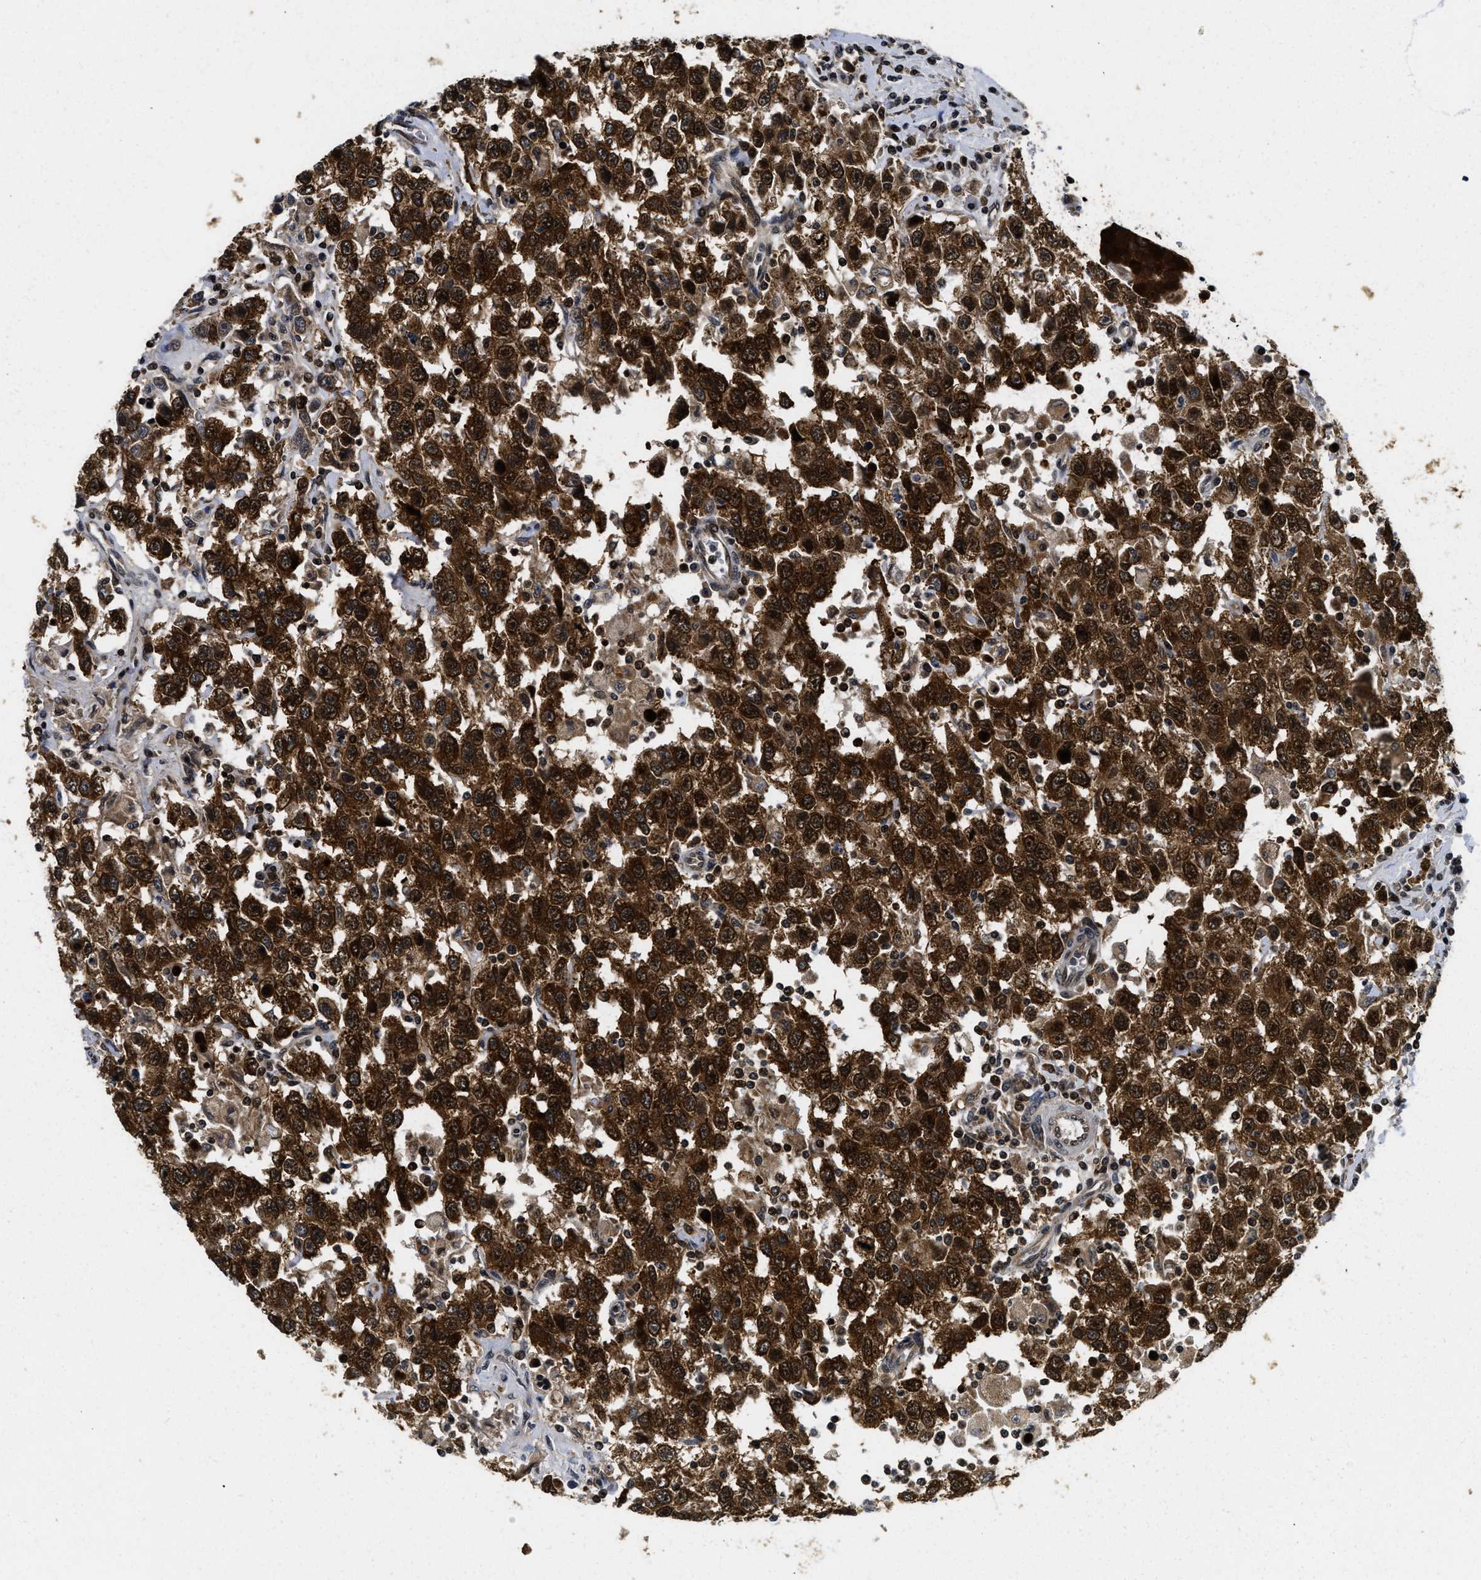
{"staining": {"intensity": "strong", "quantity": ">75%", "location": "cytoplasmic/membranous,nuclear"}, "tissue": "testis cancer", "cell_type": "Tumor cells", "image_type": "cancer", "snomed": [{"axis": "morphology", "description": "Seminoma, NOS"}, {"axis": "topography", "description": "Testis"}], "caption": "Immunohistochemistry staining of testis cancer (seminoma), which exhibits high levels of strong cytoplasmic/membranous and nuclear staining in about >75% of tumor cells indicating strong cytoplasmic/membranous and nuclear protein staining. The staining was performed using DAB (brown) for protein detection and nuclei were counterstained in hematoxylin (blue).", "gene": "ADSL", "patient": {"sex": "male", "age": 41}}